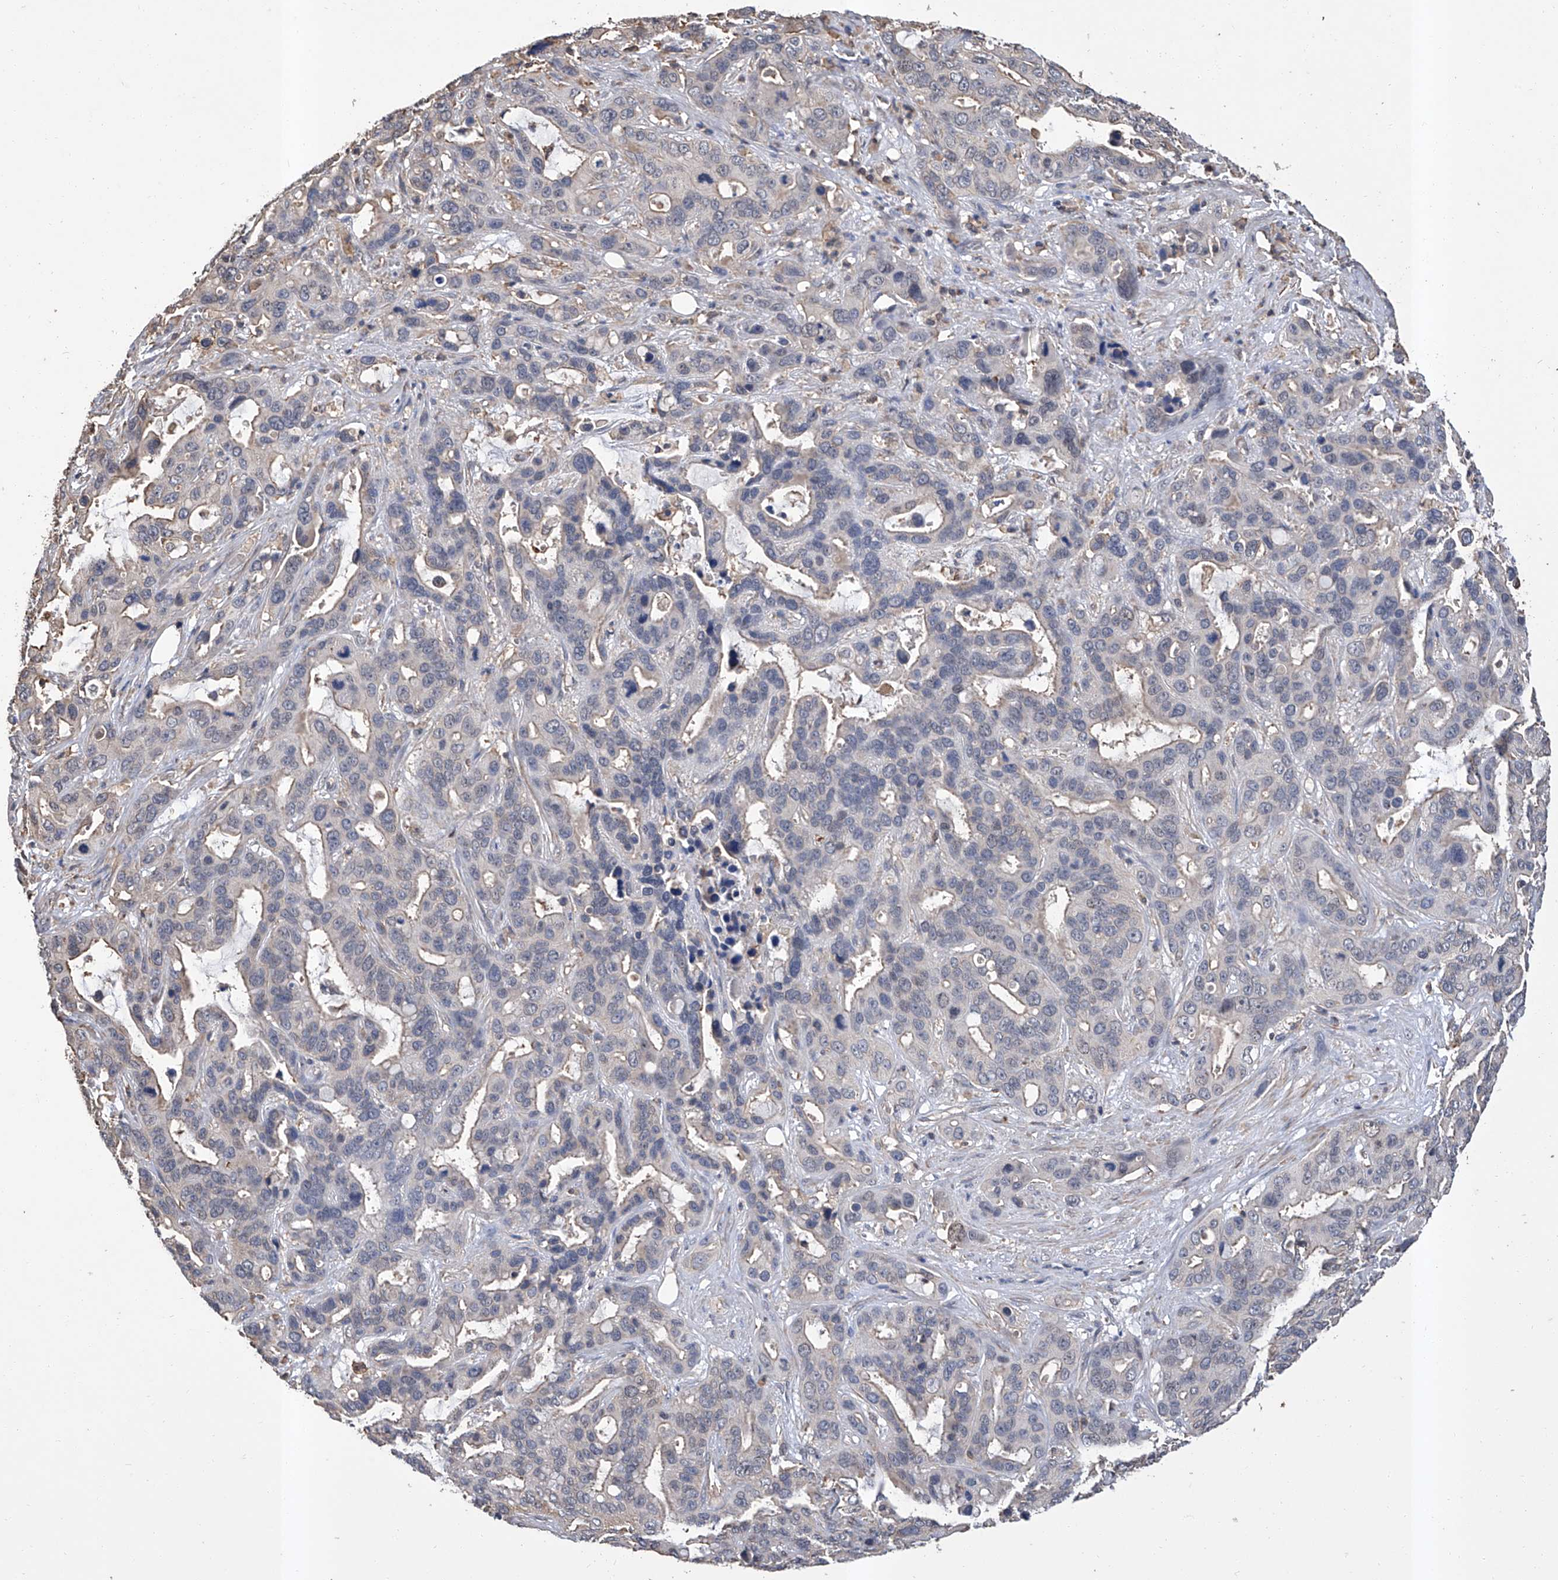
{"staining": {"intensity": "negative", "quantity": "none", "location": "none"}, "tissue": "liver cancer", "cell_type": "Tumor cells", "image_type": "cancer", "snomed": [{"axis": "morphology", "description": "Cholangiocarcinoma"}, {"axis": "topography", "description": "Liver"}], "caption": "Immunohistochemical staining of human cholangiocarcinoma (liver) exhibits no significant expression in tumor cells.", "gene": "GPT", "patient": {"sex": "female", "age": 65}}